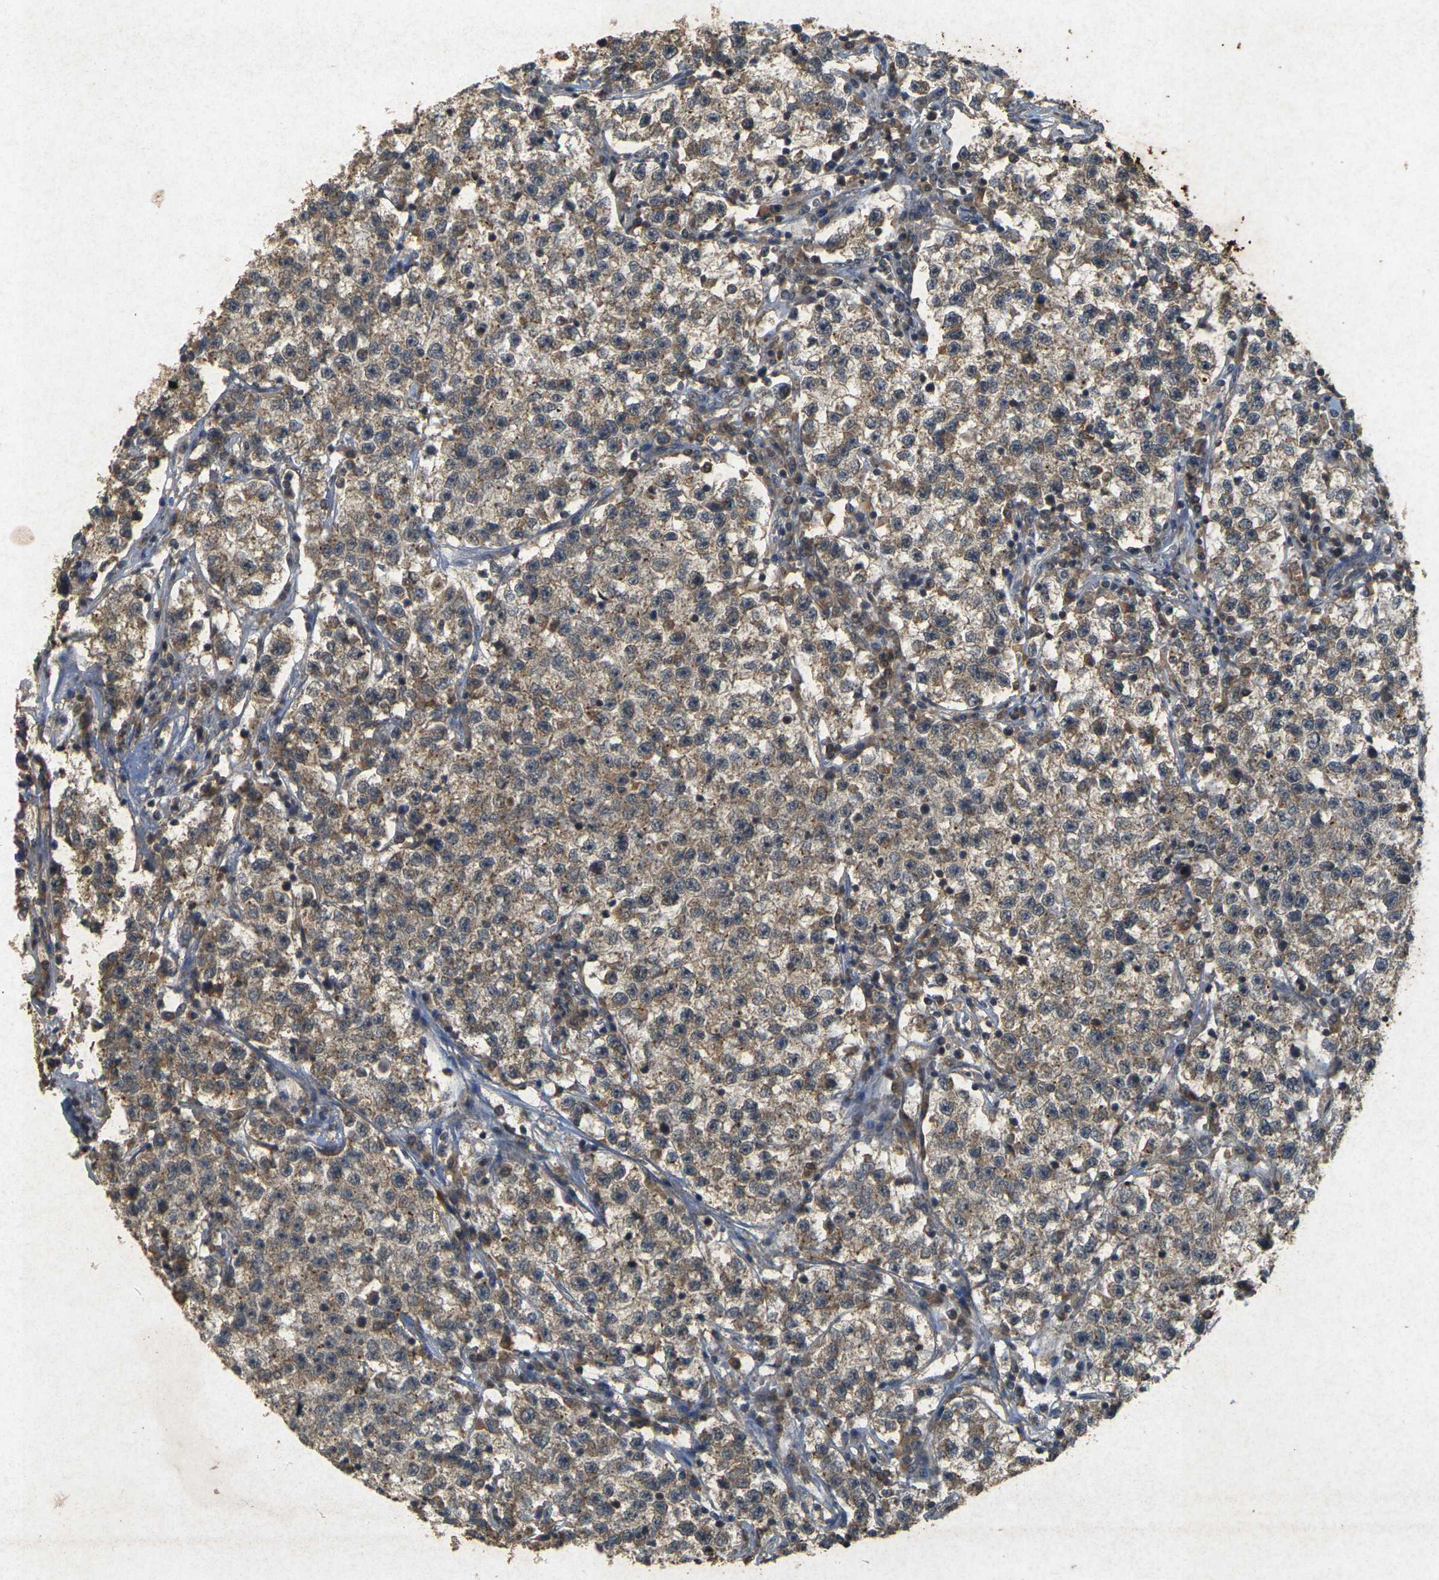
{"staining": {"intensity": "weak", "quantity": ">75%", "location": "cytoplasmic/membranous"}, "tissue": "testis cancer", "cell_type": "Tumor cells", "image_type": "cancer", "snomed": [{"axis": "morphology", "description": "Seminoma, NOS"}, {"axis": "topography", "description": "Testis"}], "caption": "Seminoma (testis) stained for a protein exhibits weak cytoplasmic/membranous positivity in tumor cells. (Brightfield microscopy of DAB IHC at high magnification).", "gene": "ERN1", "patient": {"sex": "male", "age": 22}}